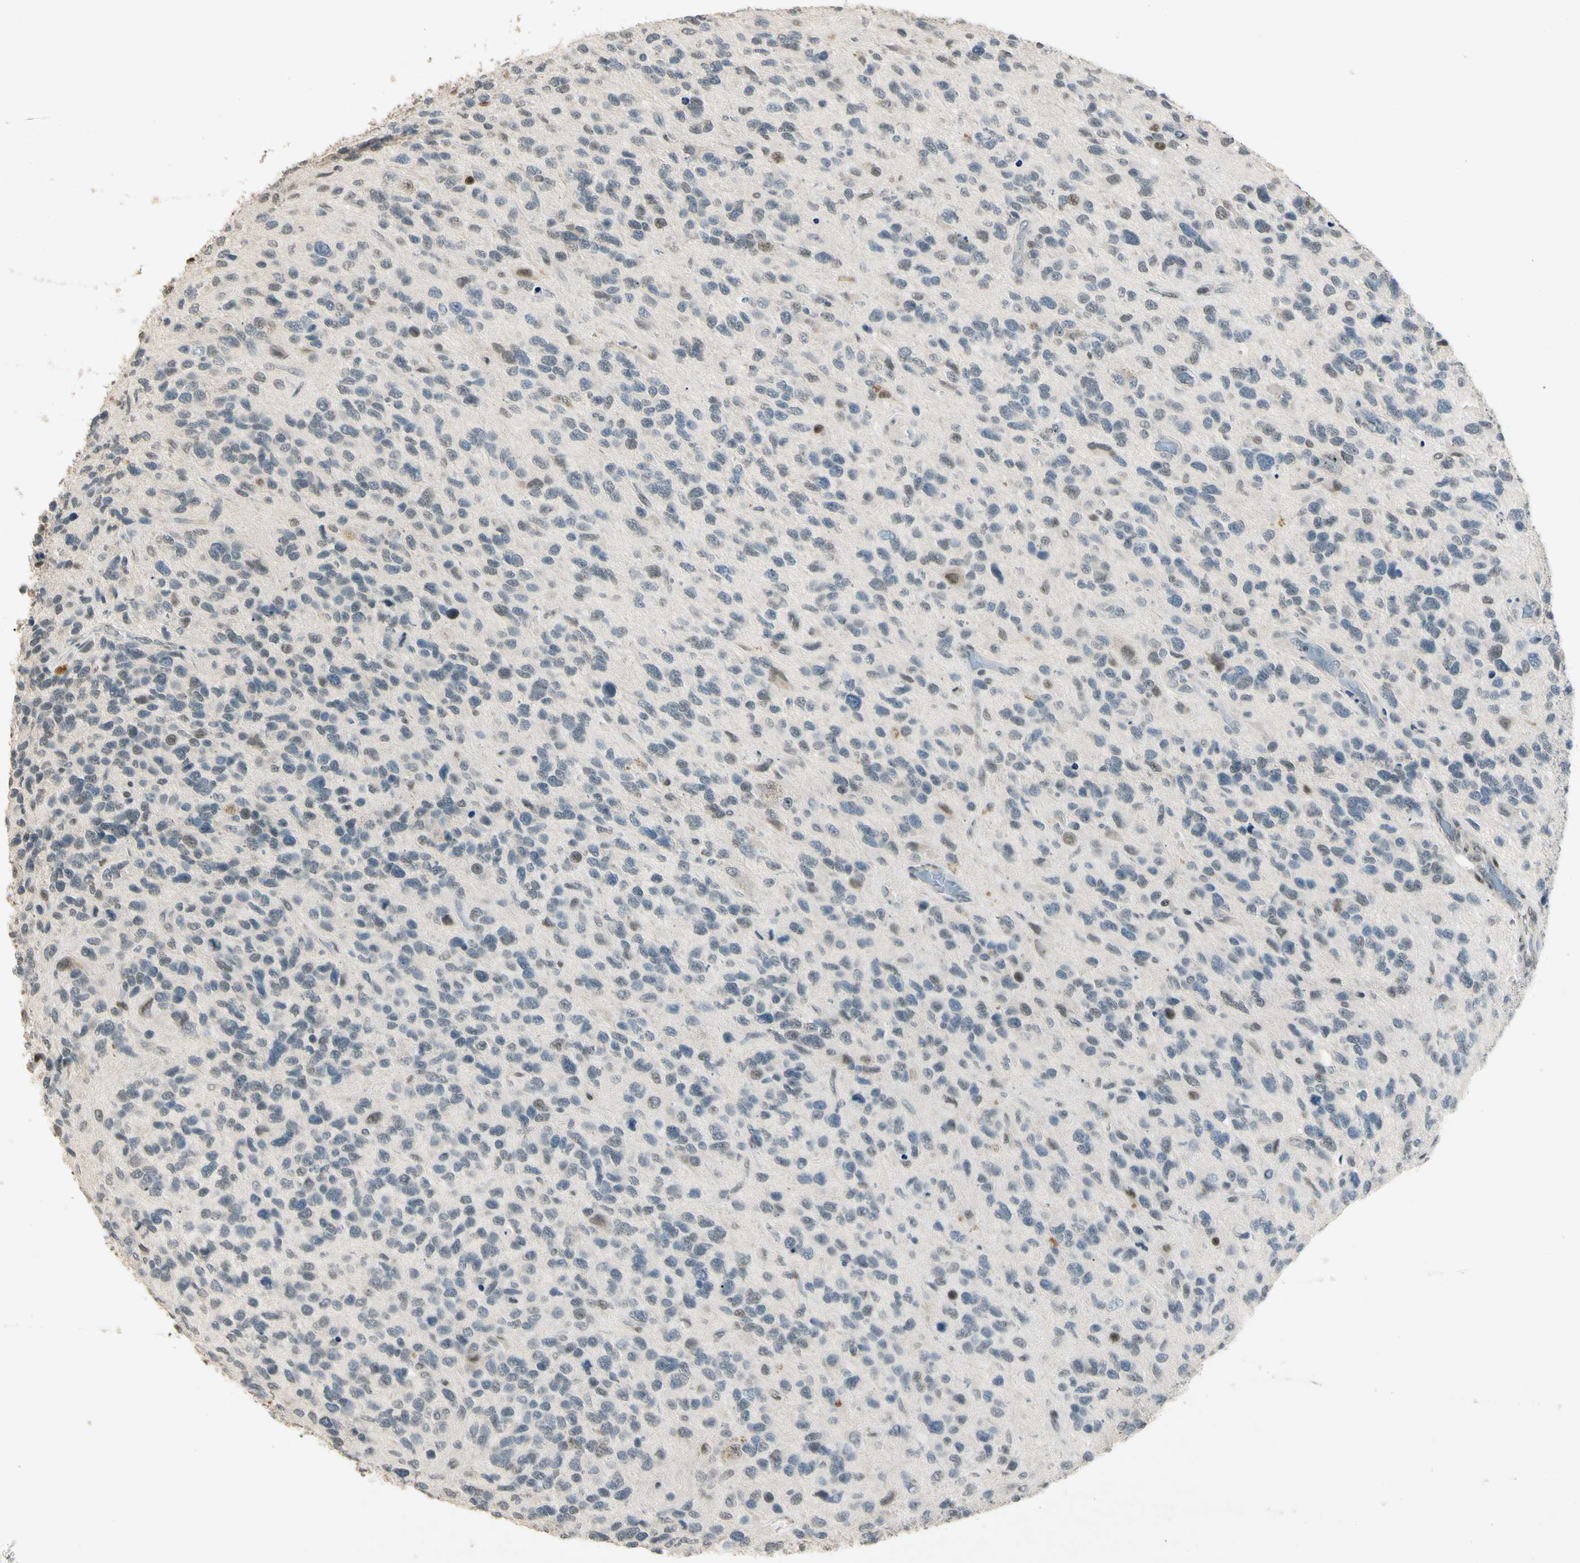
{"staining": {"intensity": "weak", "quantity": "<25%", "location": "nuclear"}, "tissue": "glioma", "cell_type": "Tumor cells", "image_type": "cancer", "snomed": [{"axis": "morphology", "description": "Glioma, malignant, High grade"}, {"axis": "topography", "description": "Brain"}], "caption": "Tumor cells are negative for brown protein staining in glioma.", "gene": "ZBTB4", "patient": {"sex": "female", "age": 58}}